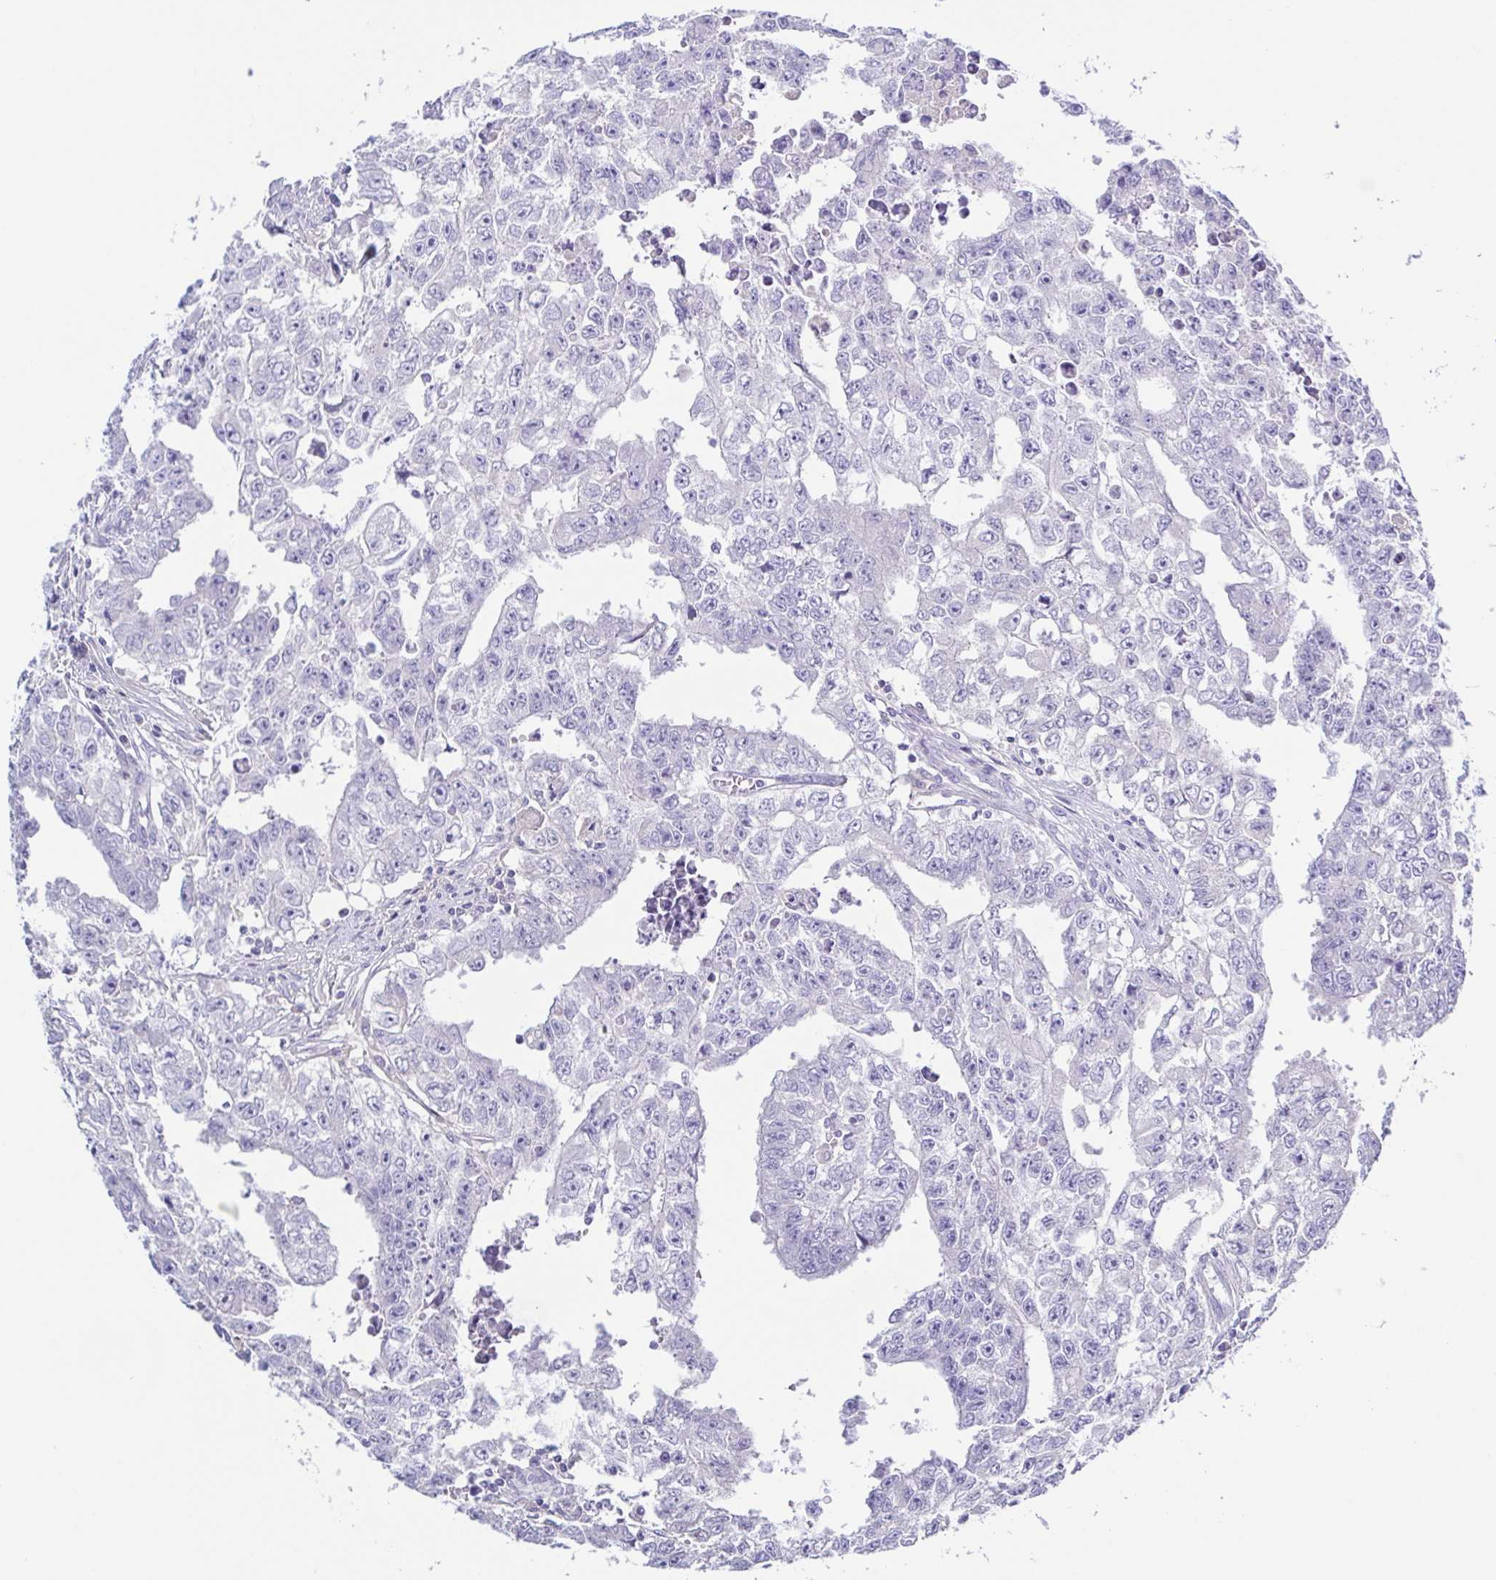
{"staining": {"intensity": "negative", "quantity": "none", "location": "none"}, "tissue": "testis cancer", "cell_type": "Tumor cells", "image_type": "cancer", "snomed": [{"axis": "morphology", "description": "Carcinoma, Embryonal, NOS"}, {"axis": "morphology", "description": "Teratoma, malignant, NOS"}, {"axis": "topography", "description": "Testis"}], "caption": "Tumor cells are negative for protein expression in human testis malignant teratoma.", "gene": "A1BG", "patient": {"sex": "male", "age": 24}}